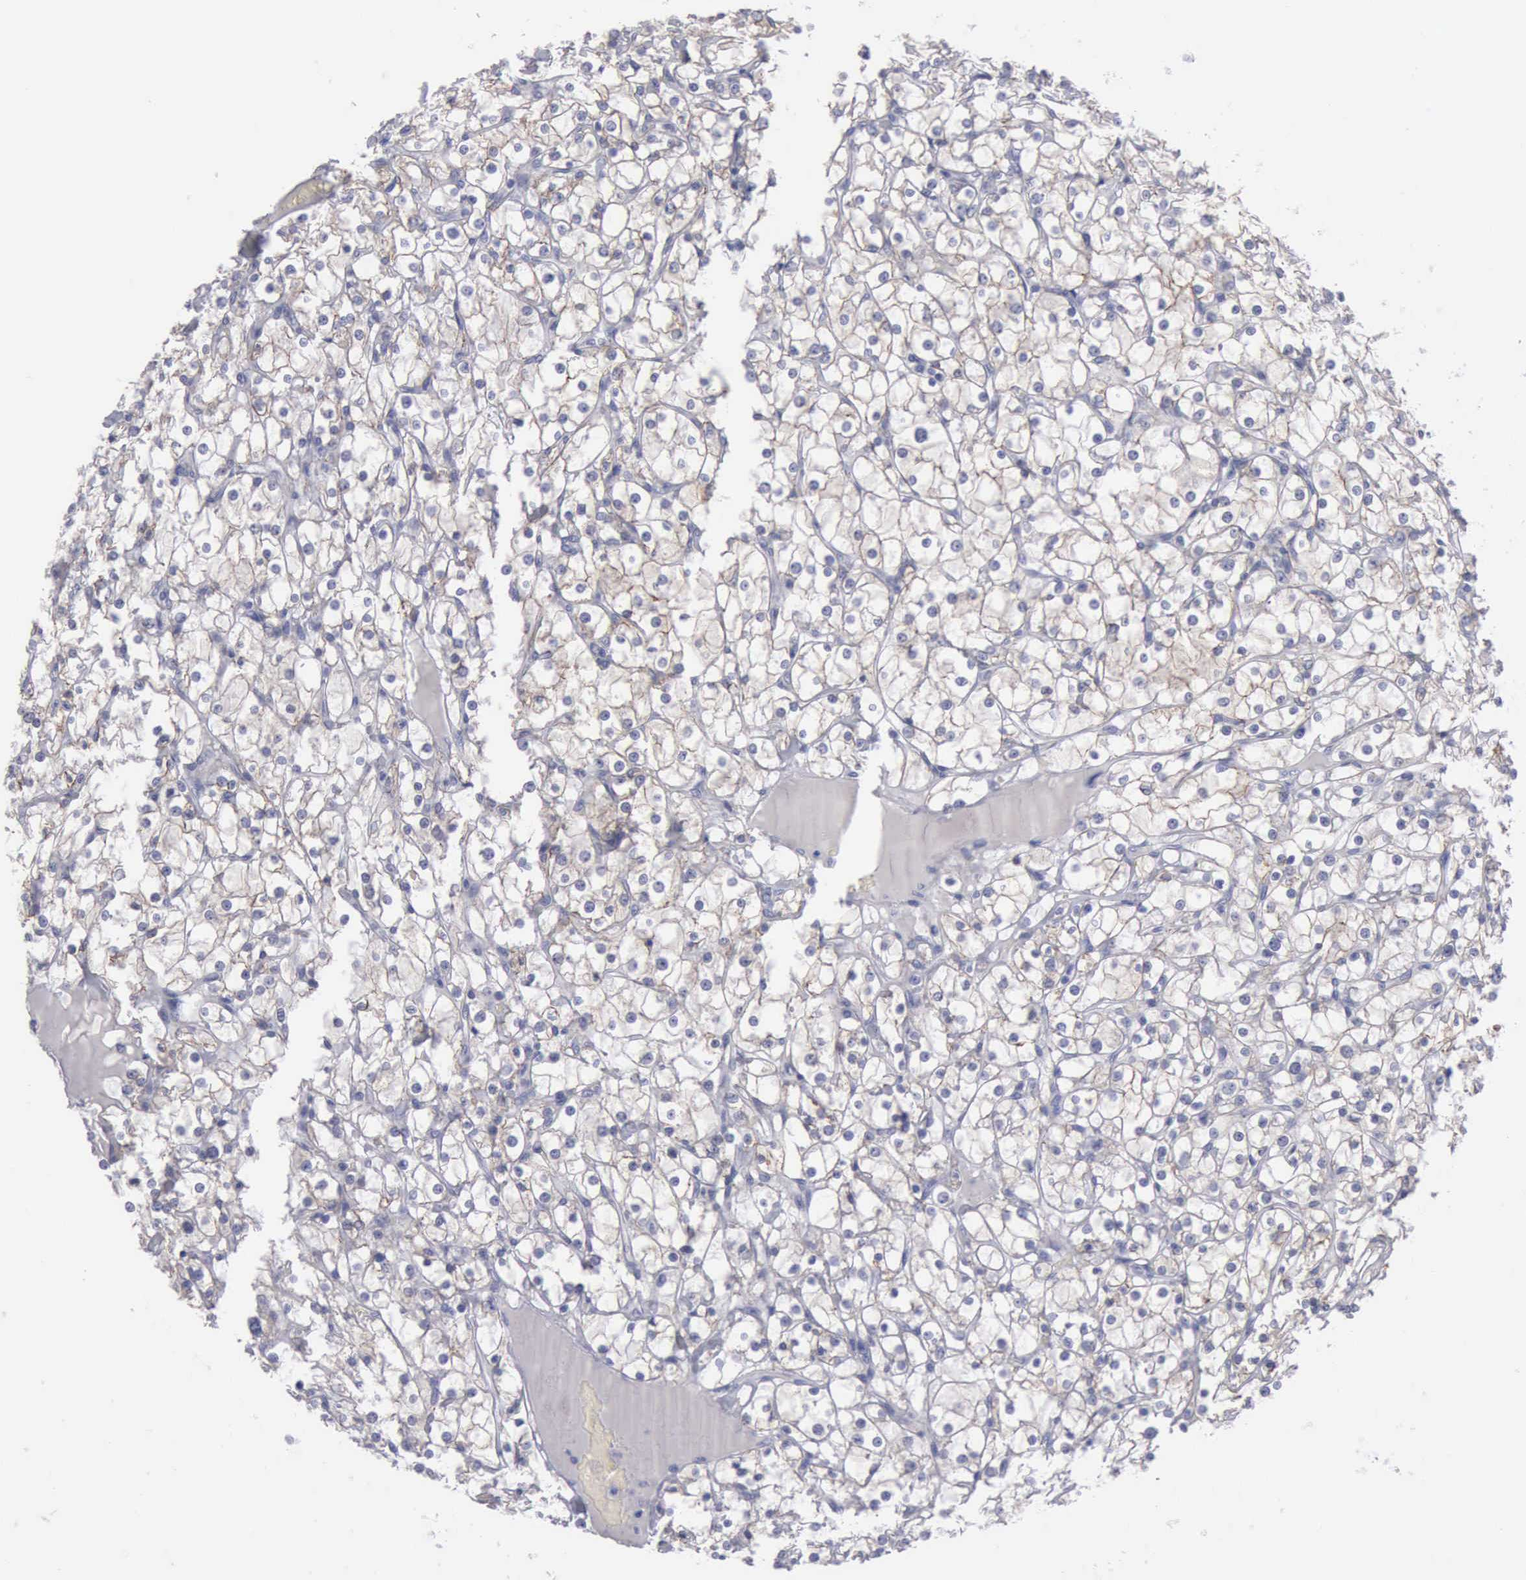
{"staining": {"intensity": "weak", "quantity": "25%-75%", "location": "cytoplasmic/membranous"}, "tissue": "renal cancer", "cell_type": "Tumor cells", "image_type": "cancer", "snomed": [{"axis": "morphology", "description": "Adenocarcinoma, NOS"}, {"axis": "topography", "description": "Kidney"}], "caption": "The micrograph reveals a brown stain indicating the presence of a protein in the cytoplasmic/membranous of tumor cells in renal cancer (adenocarcinoma).", "gene": "CDH2", "patient": {"sex": "female", "age": 73}}